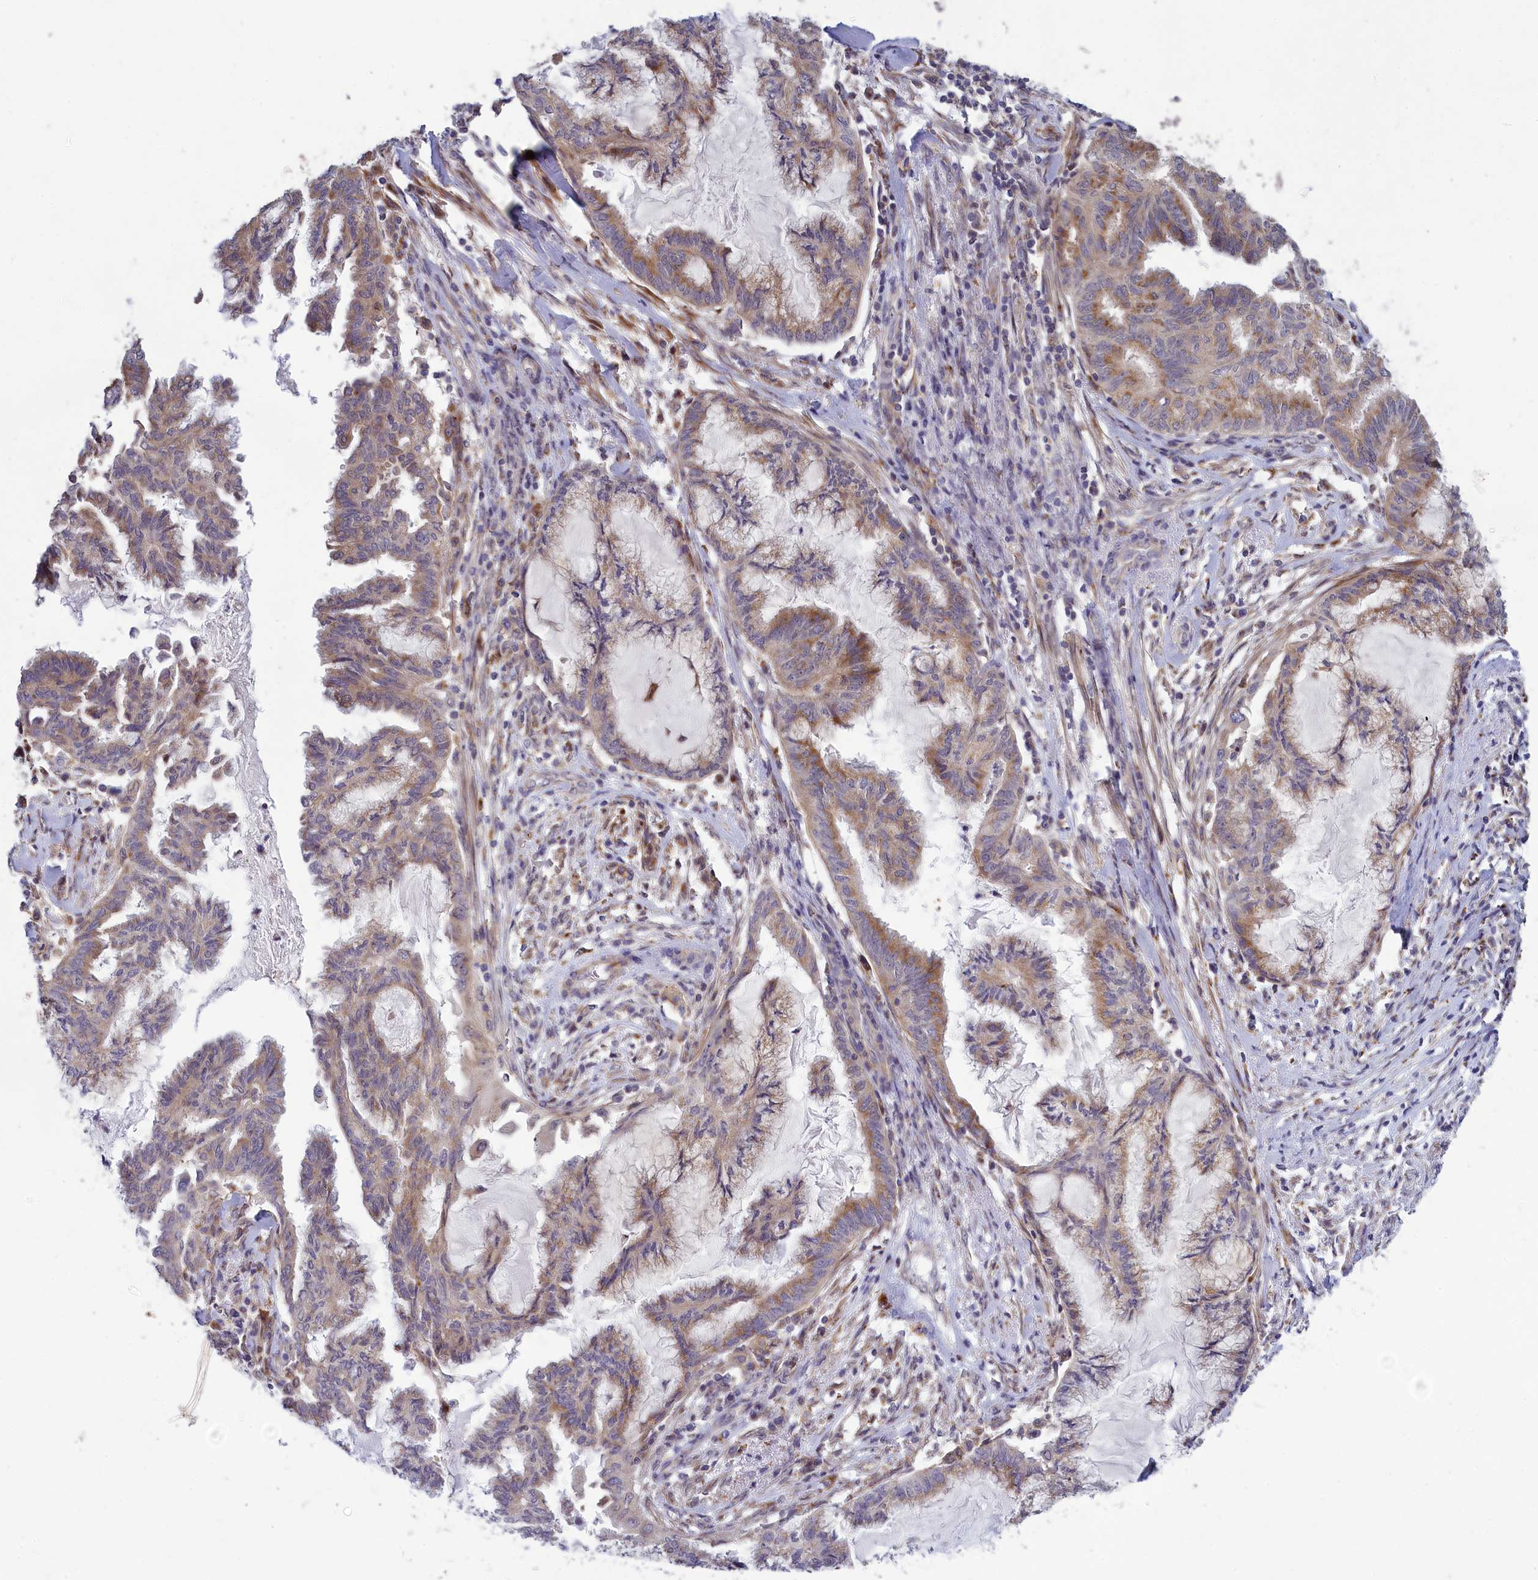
{"staining": {"intensity": "moderate", "quantity": "25%-75%", "location": "cytoplasmic/membranous"}, "tissue": "endometrial cancer", "cell_type": "Tumor cells", "image_type": "cancer", "snomed": [{"axis": "morphology", "description": "Adenocarcinoma, NOS"}, {"axis": "topography", "description": "Endometrium"}], "caption": "Immunohistochemical staining of human endometrial cancer (adenocarcinoma) displays medium levels of moderate cytoplasmic/membranous staining in approximately 25%-75% of tumor cells.", "gene": "BLTP2", "patient": {"sex": "female", "age": 86}}